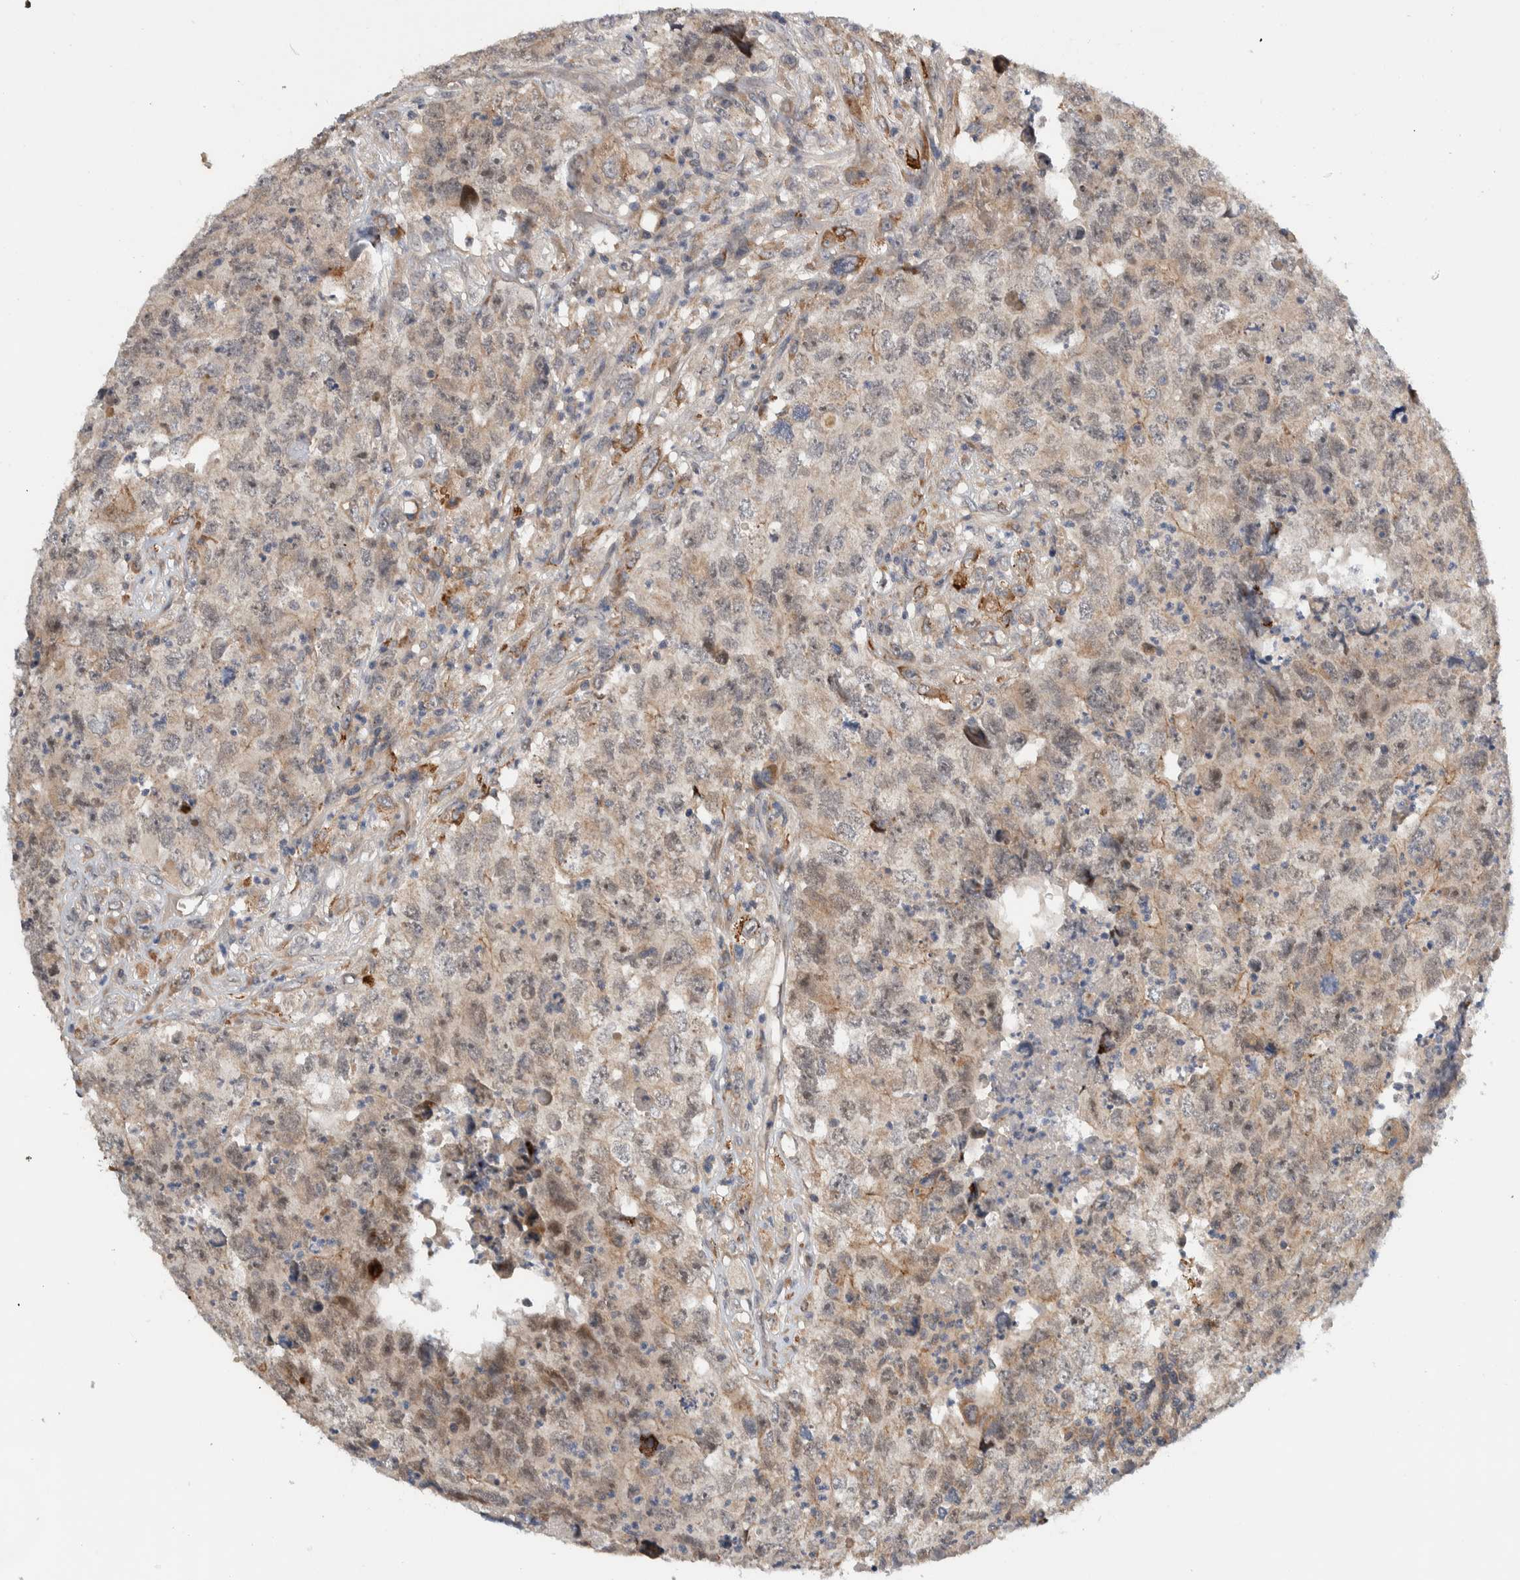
{"staining": {"intensity": "weak", "quantity": ">75%", "location": "cytoplasmic/membranous,nuclear"}, "tissue": "testis cancer", "cell_type": "Tumor cells", "image_type": "cancer", "snomed": [{"axis": "morphology", "description": "Carcinoma, Embryonal, NOS"}, {"axis": "topography", "description": "Testis"}], "caption": "This is an image of immunohistochemistry staining of testis embryonal carcinoma, which shows weak staining in the cytoplasmic/membranous and nuclear of tumor cells.", "gene": "MPRIP", "patient": {"sex": "male", "age": 32}}